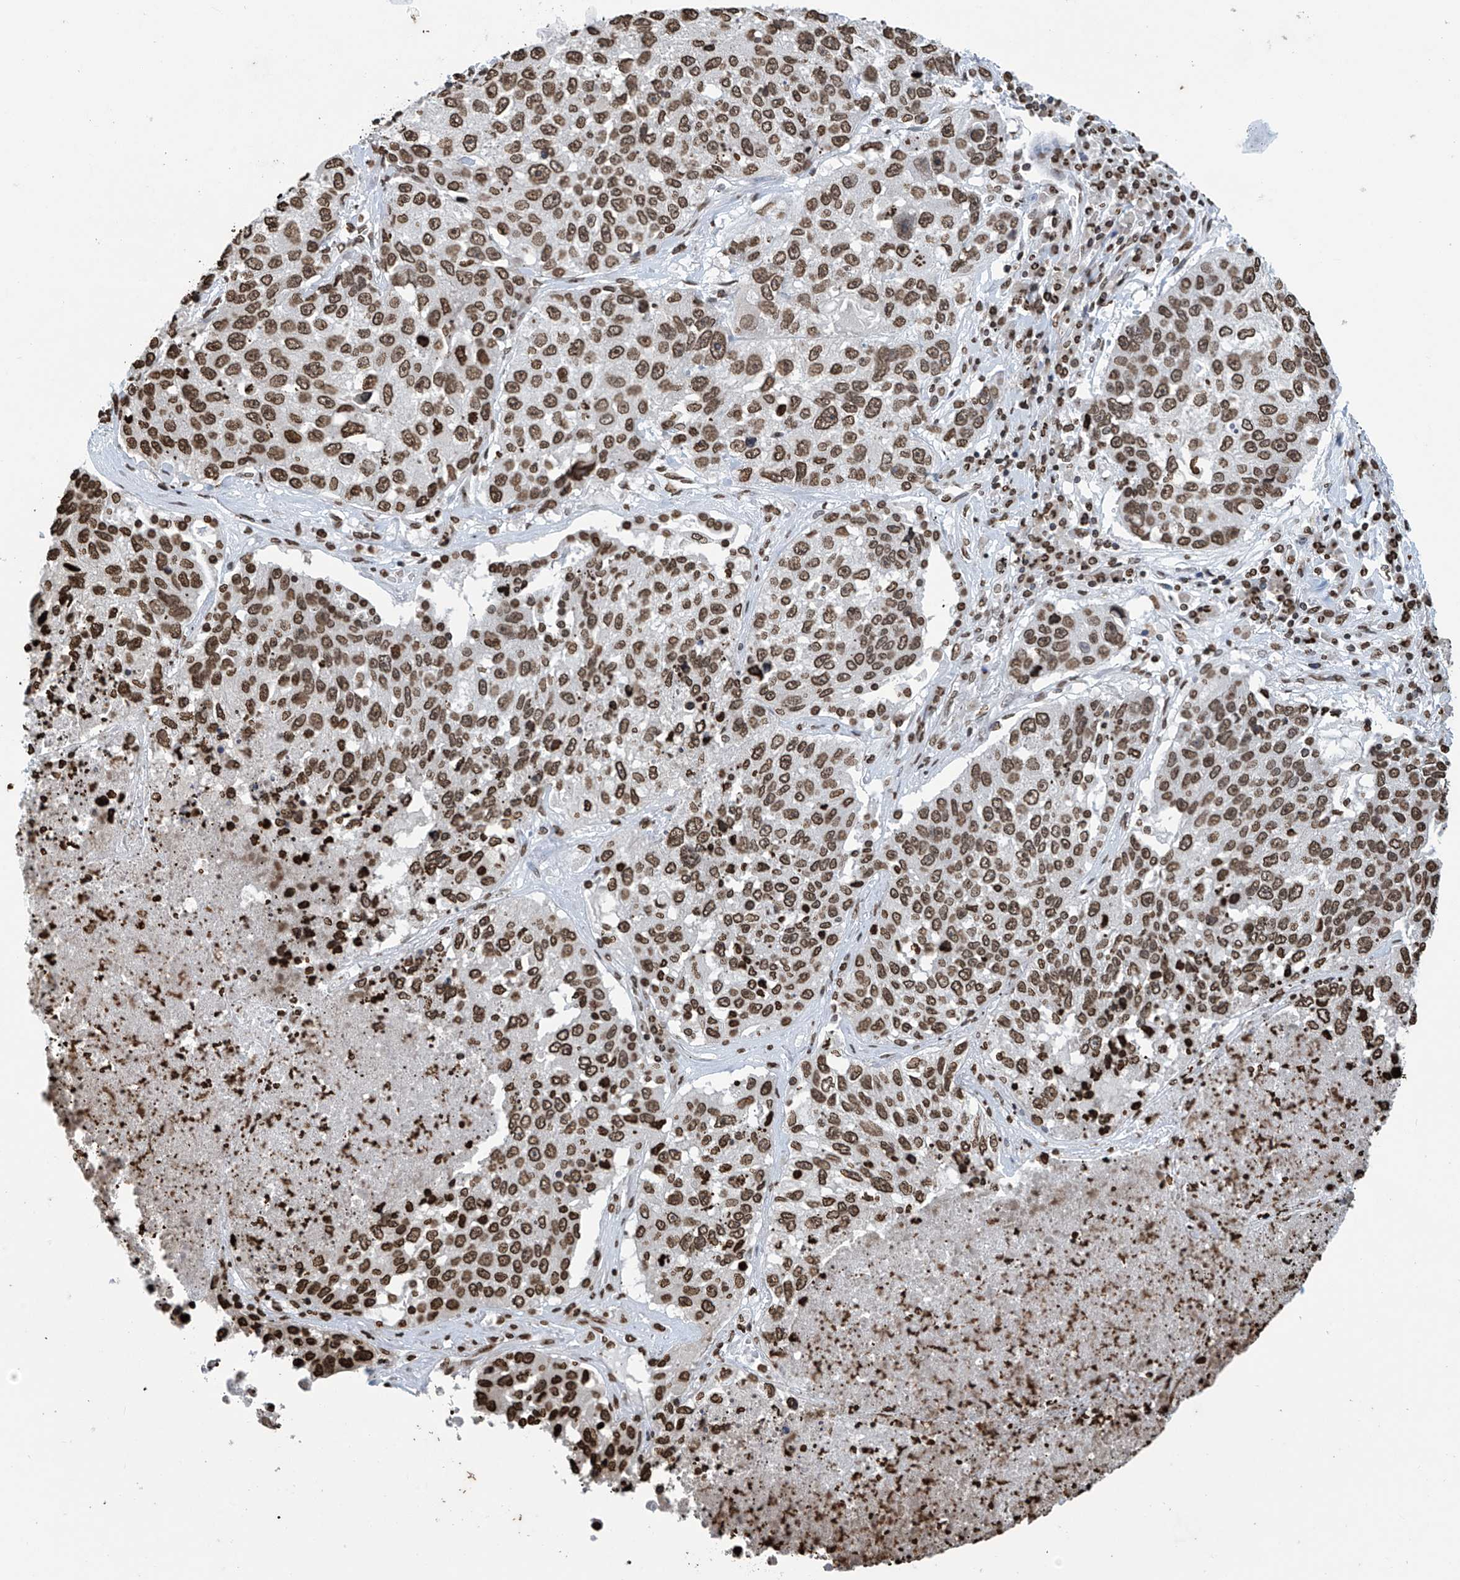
{"staining": {"intensity": "moderate", "quantity": ">75%", "location": "nuclear"}, "tissue": "lung cancer", "cell_type": "Tumor cells", "image_type": "cancer", "snomed": [{"axis": "morphology", "description": "Squamous cell carcinoma, NOS"}, {"axis": "topography", "description": "Lung"}], "caption": "A high-resolution photomicrograph shows immunohistochemistry staining of lung cancer, which exhibits moderate nuclear positivity in about >75% of tumor cells.", "gene": "DPPA2", "patient": {"sex": "male", "age": 61}}